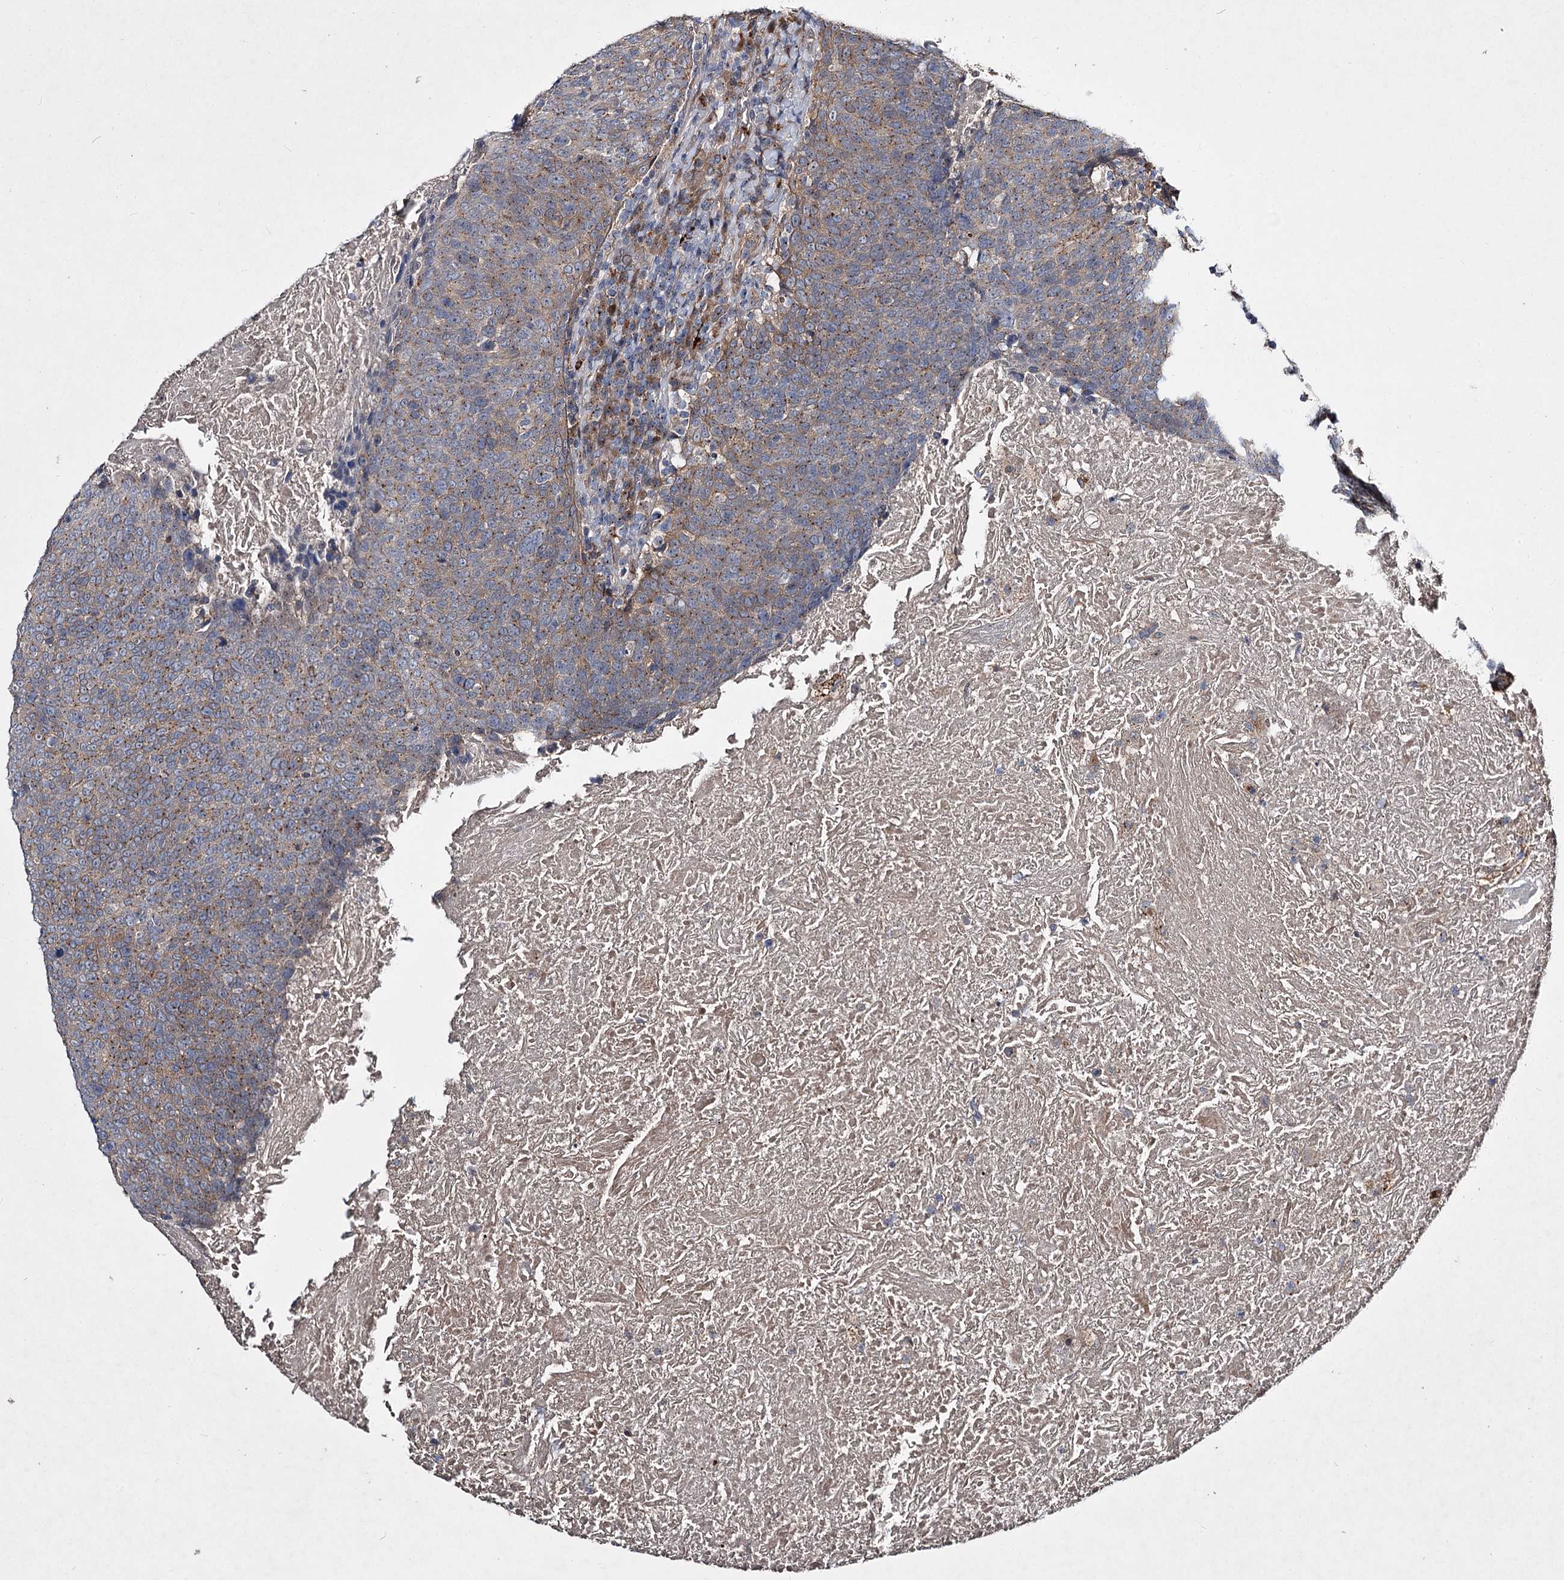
{"staining": {"intensity": "moderate", "quantity": "25%-75%", "location": "cytoplasmic/membranous"}, "tissue": "head and neck cancer", "cell_type": "Tumor cells", "image_type": "cancer", "snomed": [{"axis": "morphology", "description": "Squamous cell carcinoma, NOS"}, {"axis": "morphology", "description": "Squamous cell carcinoma, metastatic, NOS"}, {"axis": "topography", "description": "Lymph node"}, {"axis": "topography", "description": "Head-Neck"}], "caption": "Head and neck metastatic squamous cell carcinoma stained with a protein marker demonstrates moderate staining in tumor cells.", "gene": "MINDY3", "patient": {"sex": "male", "age": 62}}